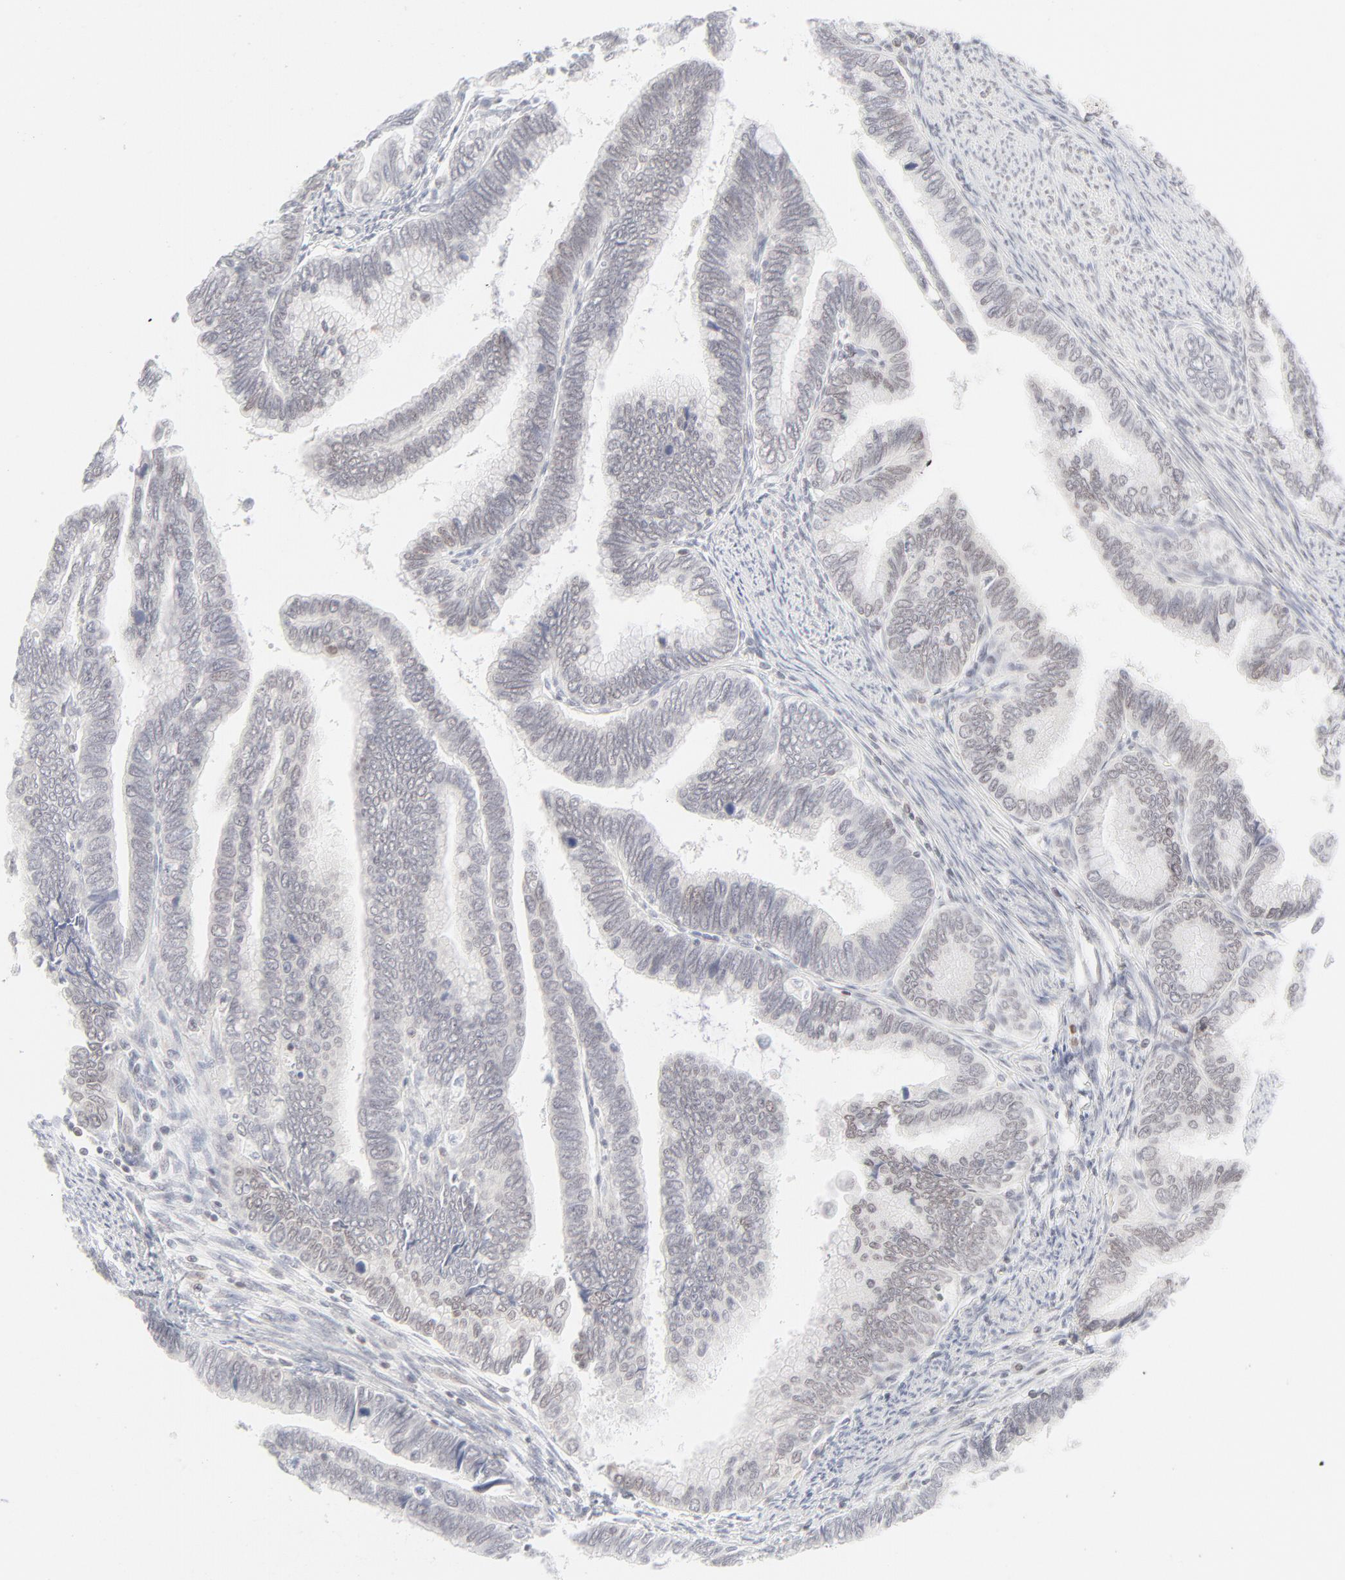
{"staining": {"intensity": "negative", "quantity": "none", "location": "none"}, "tissue": "cervical cancer", "cell_type": "Tumor cells", "image_type": "cancer", "snomed": [{"axis": "morphology", "description": "Adenocarcinoma, NOS"}, {"axis": "topography", "description": "Cervix"}], "caption": "A high-resolution image shows immunohistochemistry (IHC) staining of adenocarcinoma (cervical), which demonstrates no significant expression in tumor cells. Brightfield microscopy of immunohistochemistry (IHC) stained with DAB (brown) and hematoxylin (blue), captured at high magnification.", "gene": "PRKCB", "patient": {"sex": "female", "age": 49}}